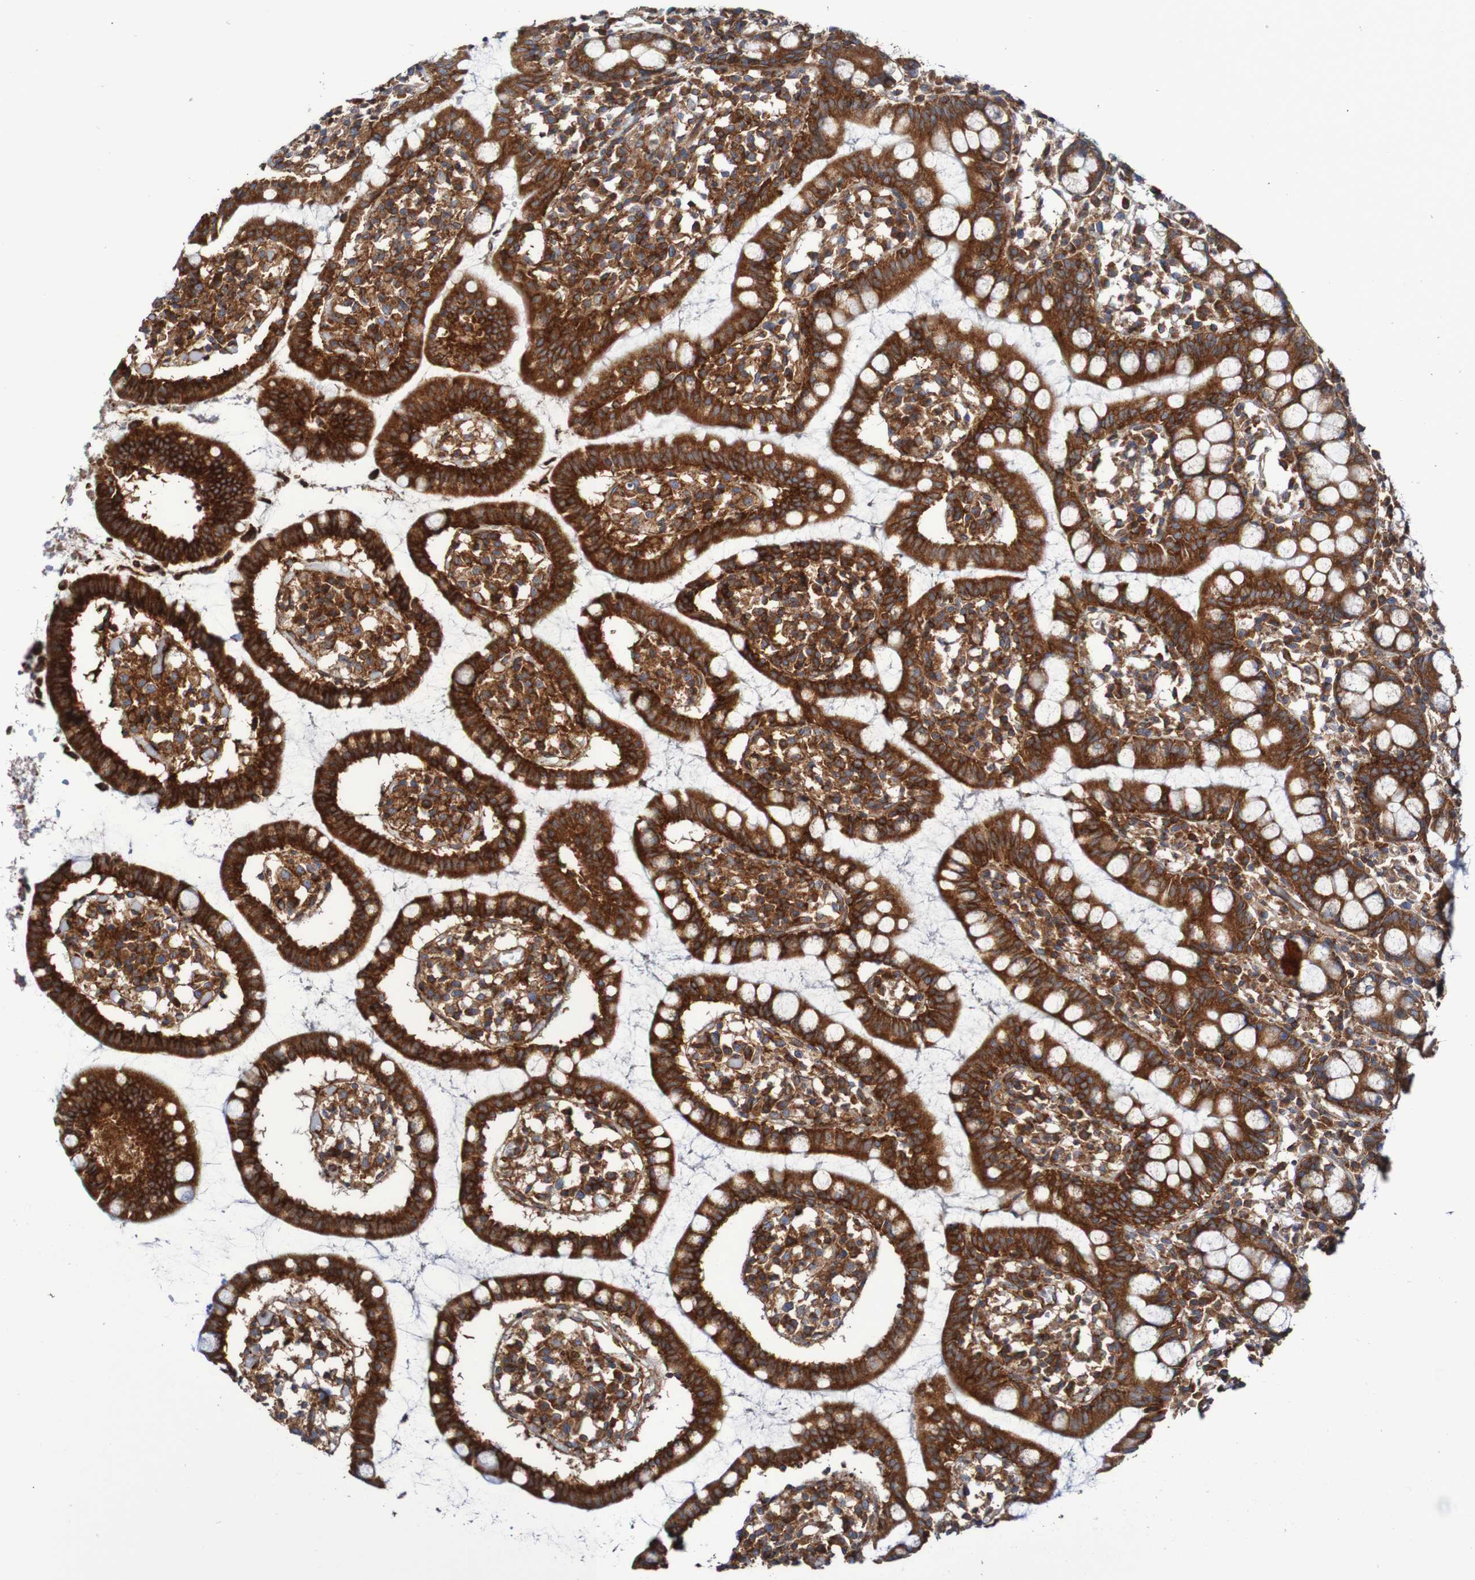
{"staining": {"intensity": "strong", "quantity": ">75%", "location": "cytoplasmic/membranous"}, "tissue": "small intestine", "cell_type": "Glandular cells", "image_type": "normal", "snomed": [{"axis": "morphology", "description": "Normal tissue, NOS"}, {"axis": "morphology", "description": "Cystadenocarcinoma, serous, Metastatic site"}, {"axis": "topography", "description": "Small intestine"}], "caption": "IHC histopathology image of normal small intestine: human small intestine stained using IHC exhibits high levels of strong protein expression localized specifically in the cytoplasmic/membranous of glandular cells, appearing as a cytoplasmic/membranous brown color.", "gene": "FXR2", "patient": {"sex": "female", "age": 61}}